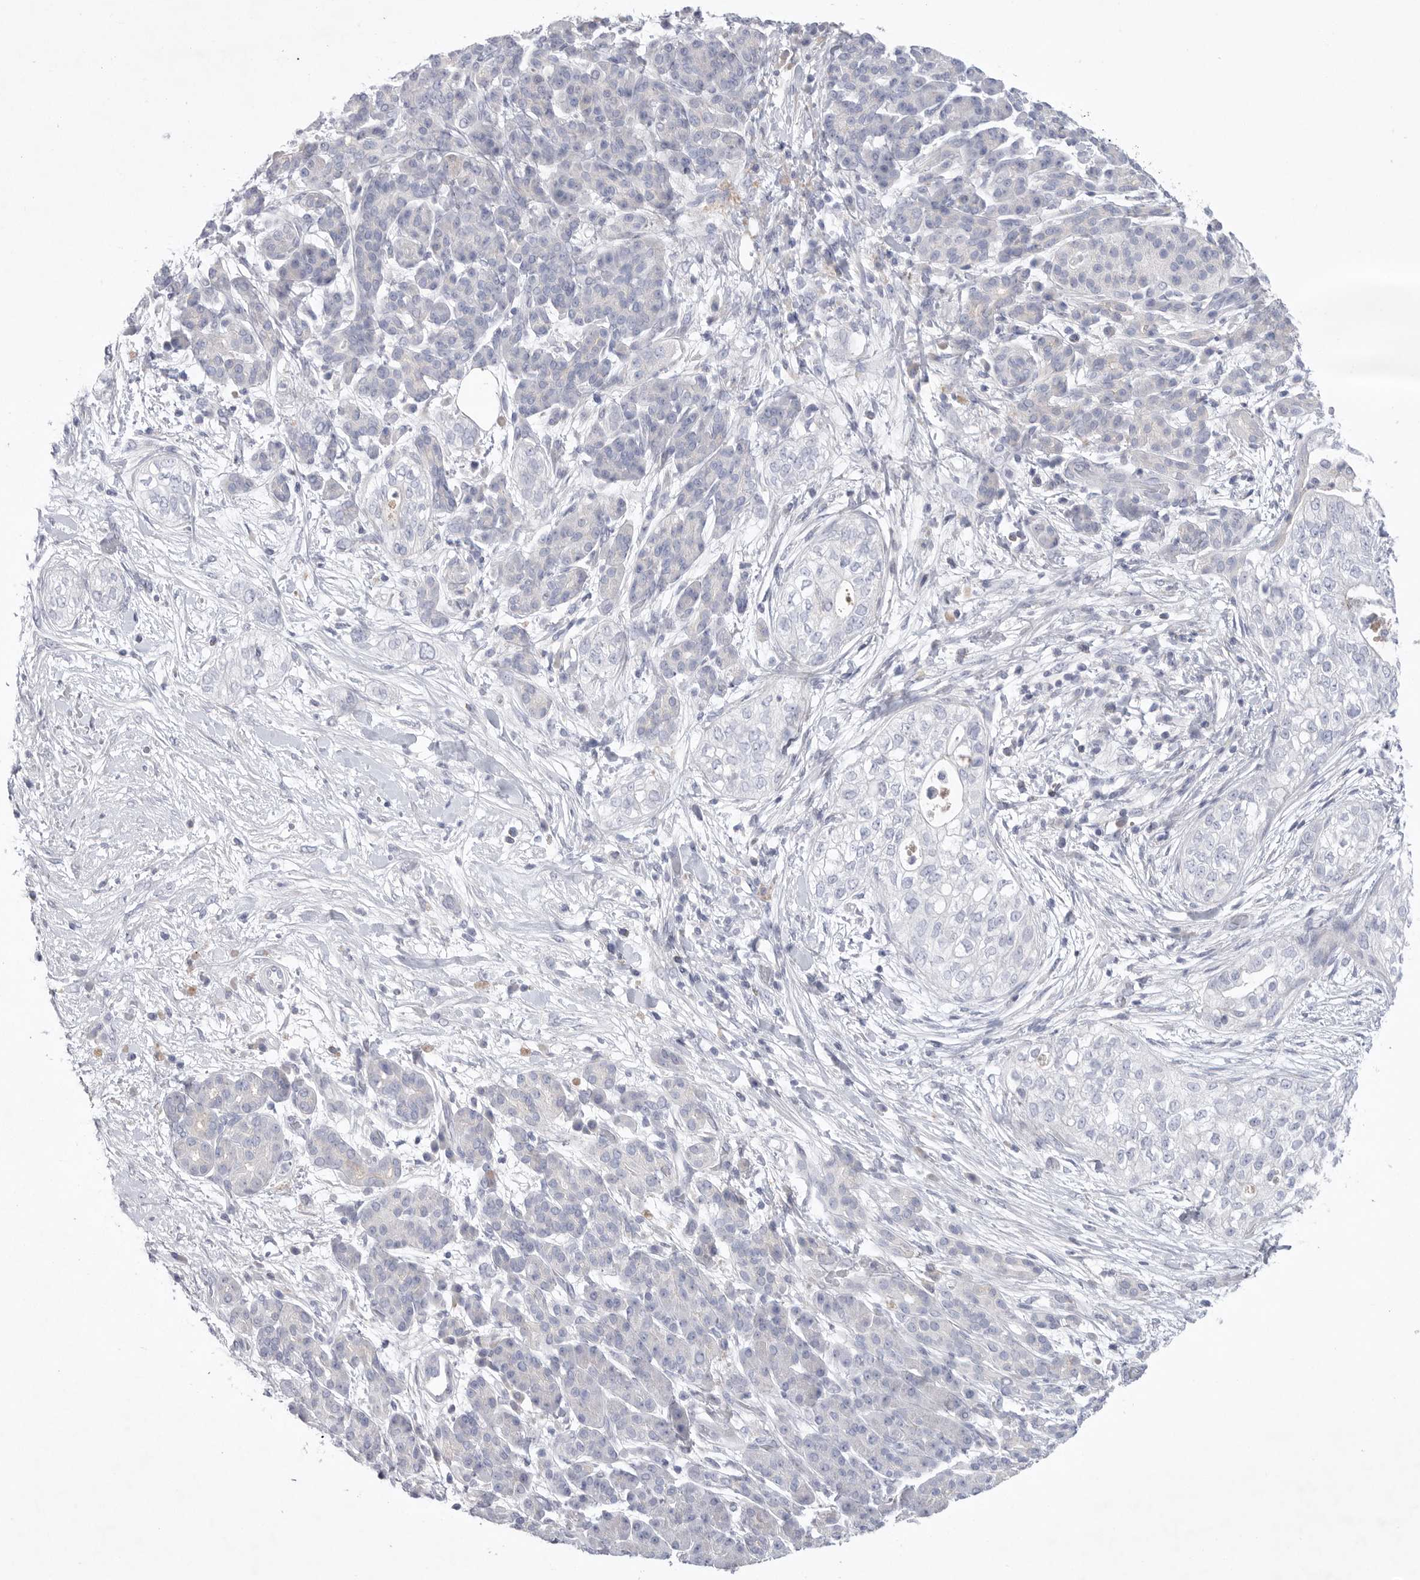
{"staining": {"intensity": "negative", "quantity": "none", "location": "none"}, "tissue": "pancreatic cancer", "cell_type": "Tumor cells", "image_type": "cancer", "snomed": [{"axis": "morphology", "description": "Adenocarcinoma, NOS"}, {"axis": "topography", "description": "Pancreas"}], "caption": "This is an immunohistochemistry micrograph of adenocarcinoma (pancreatic). There is no expression in tumor cells.", "gene": "CAMK2B", "patient": {"sex": "male", "age": 72}}